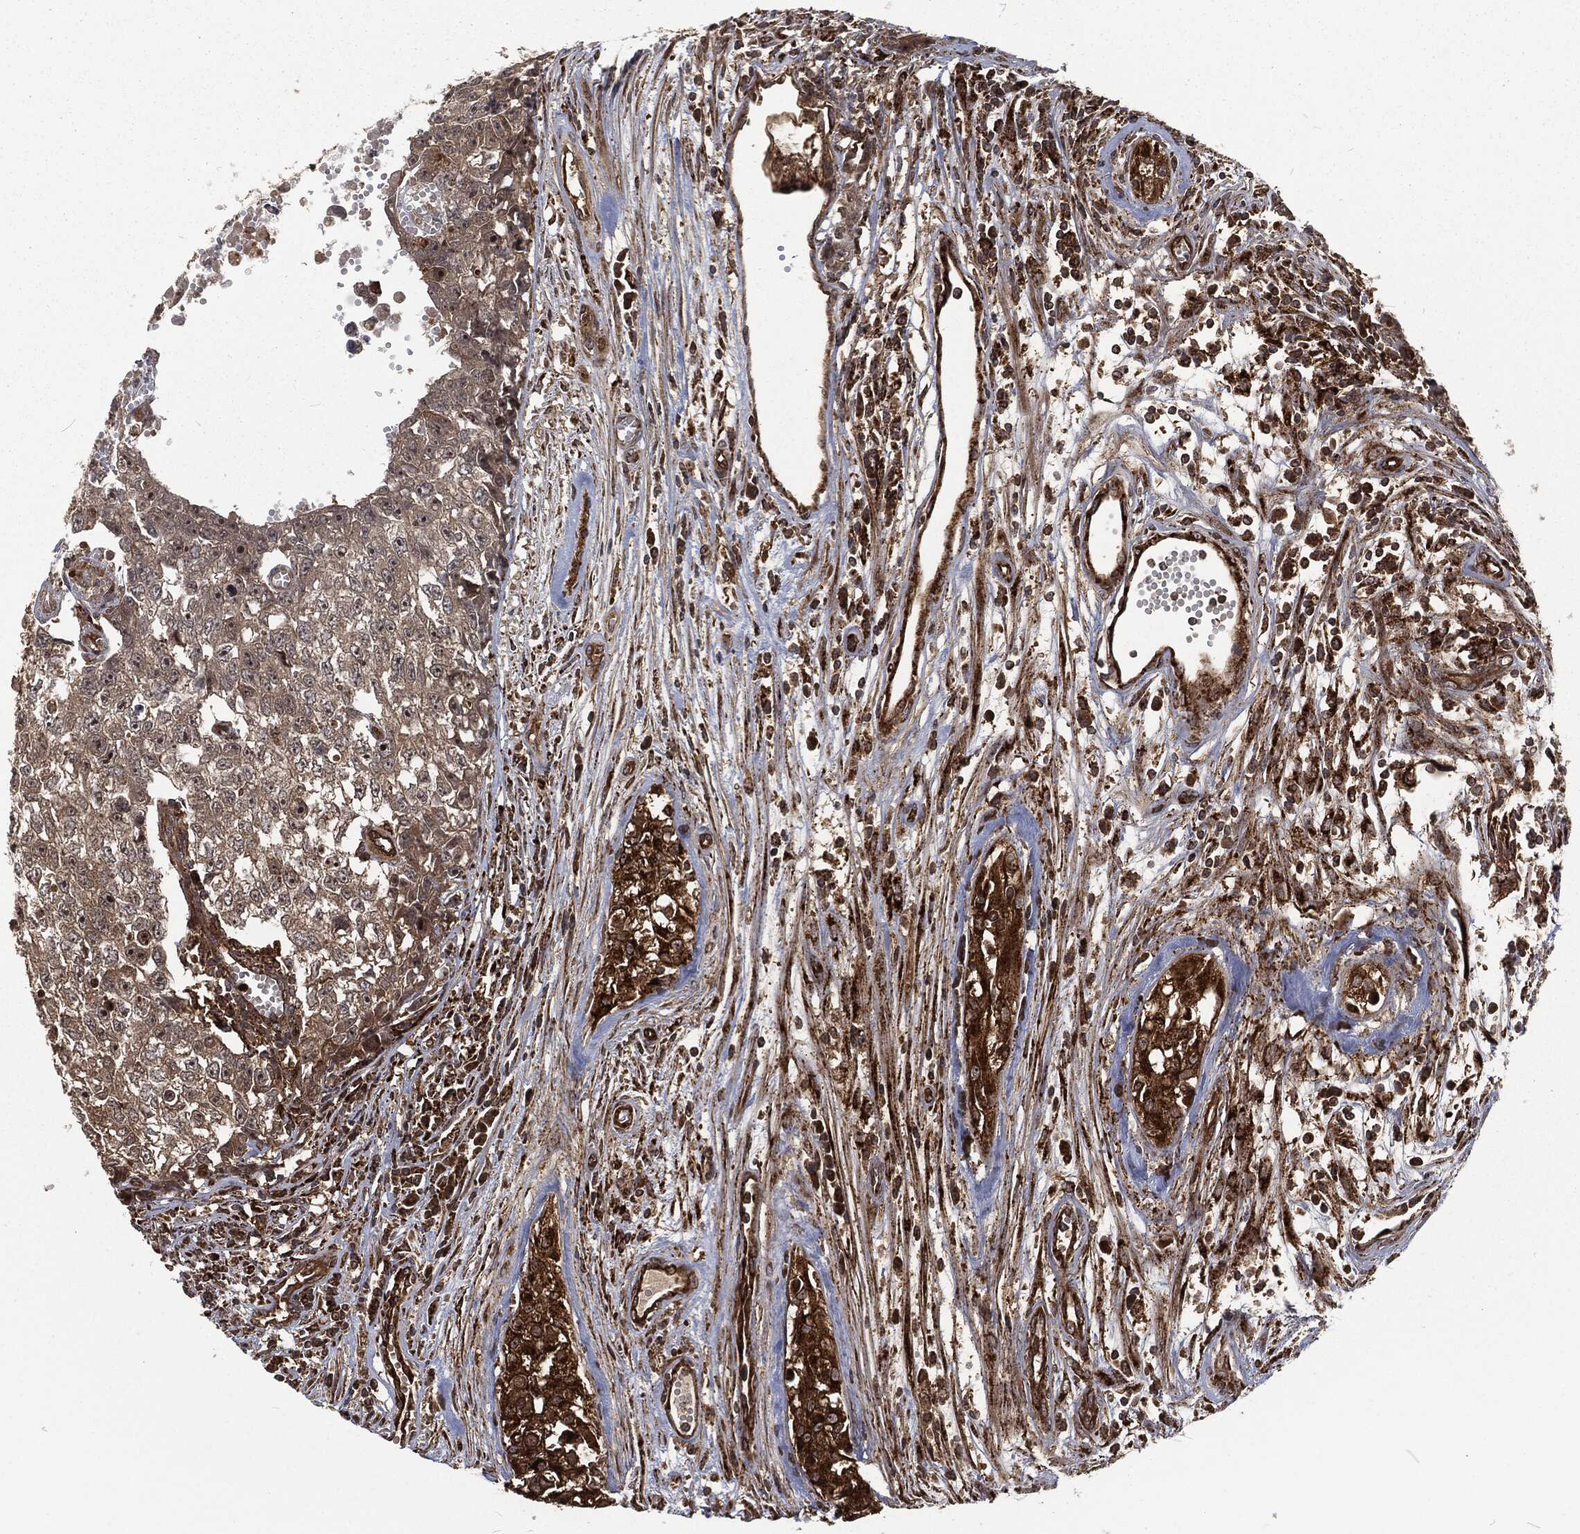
{"staining": {"intensity": "weak", "quantity": ">75%", "location": "cytoplasmic/membranous"}, "tissue": "testis cancer", "cell_type": "Tumor cells", "image_type": "cancer", "snomed": [{"axis": "morphology", "description": "Seminoma, NOS"}, {"axis": "morphology", "description": "Carcinoma, Embryonal, NOS"}, {"axis": "topography", "description": "Testis"}], "caption": "Protein staining shows weak cytoplasmic/membranous staining in approximately >75% of tumor cells in testis cancer (seminoma).", "gene": "RFTN1", "patient": {"sex": "male", "age": 22}}